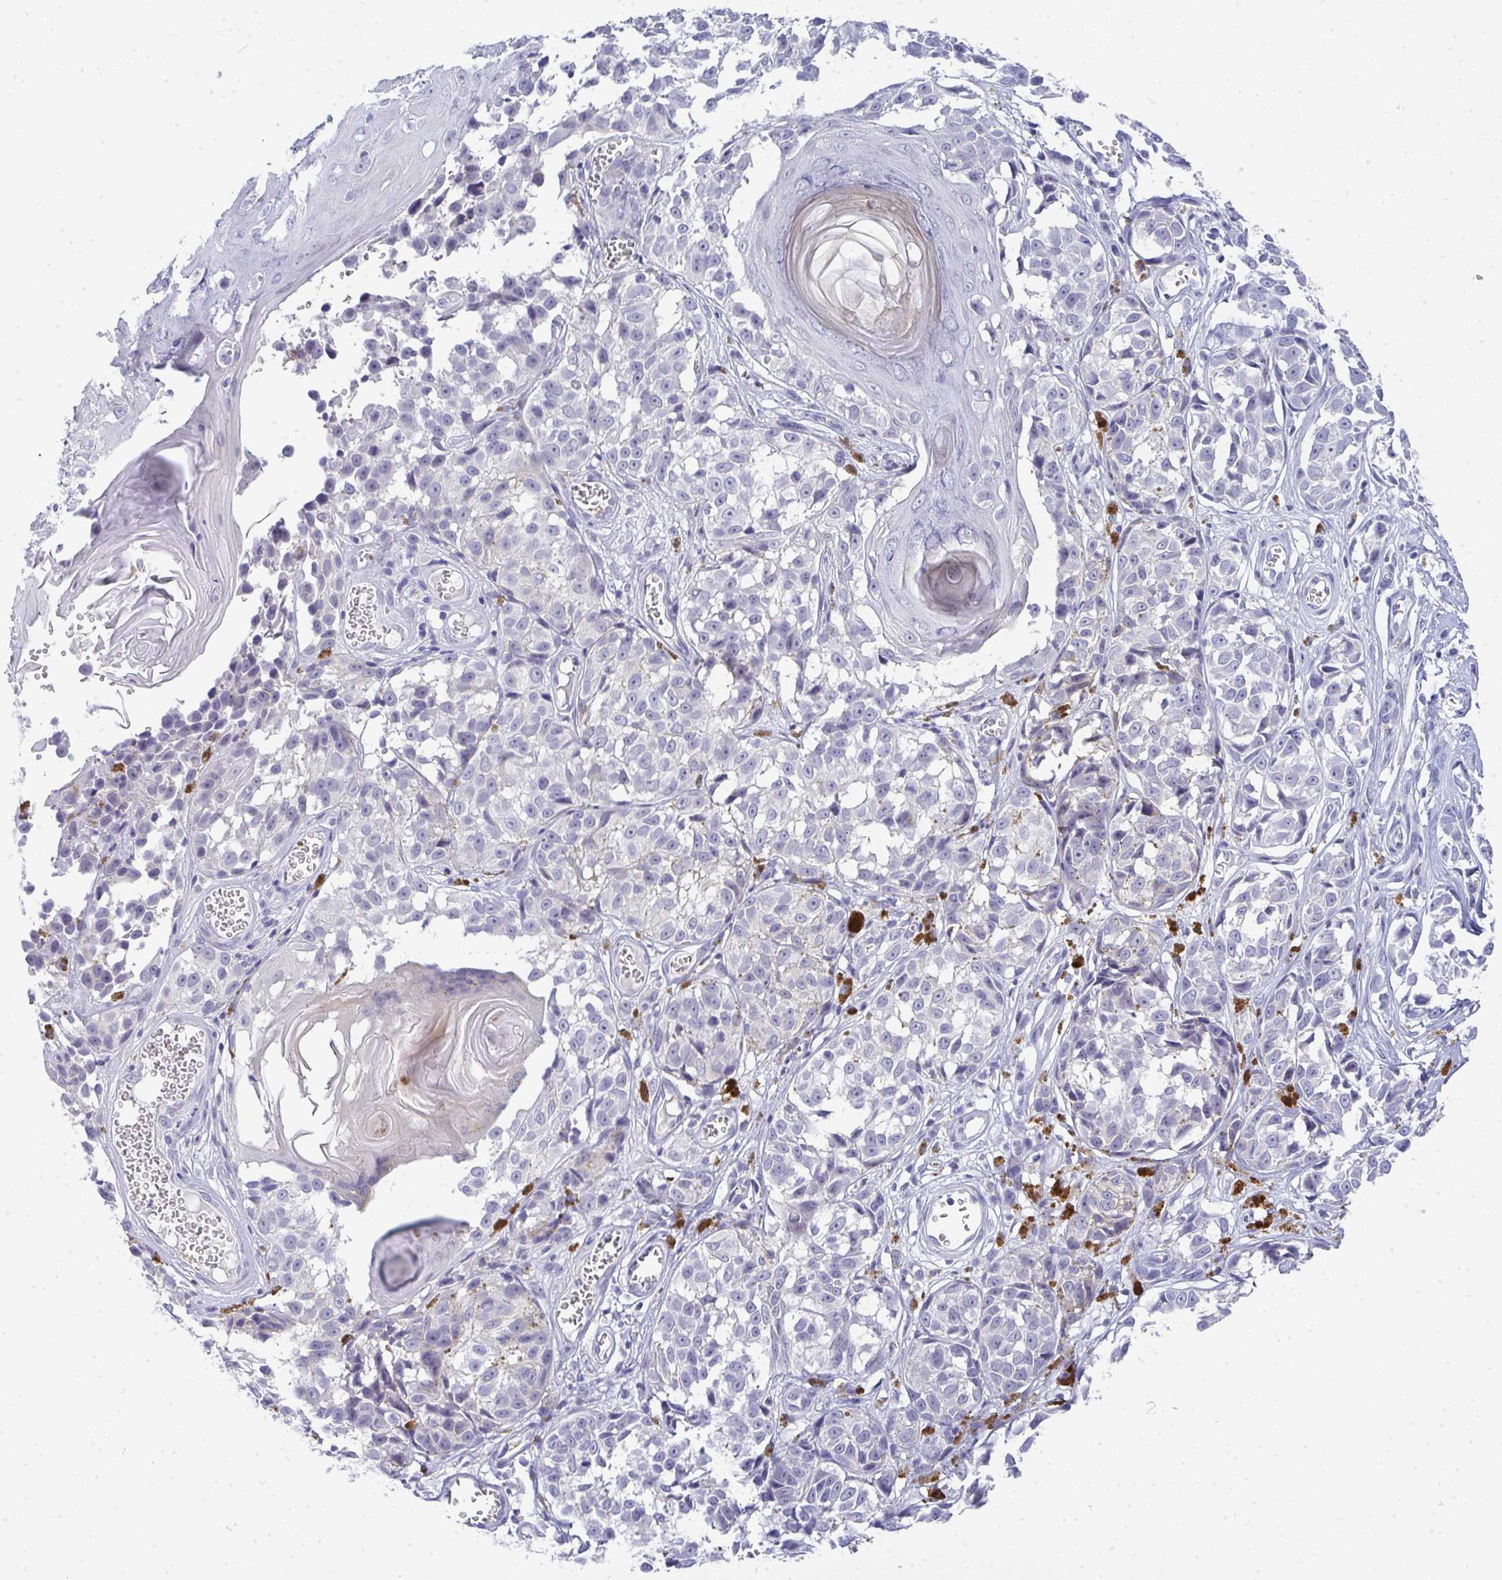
{"staining": {"intensity": "negative", "quantity": "none", "location": "none"}, "tissue": "melanoma", "cell_type": "Tumor cells", "image_type": "cancer", "snomed": [{"axis": "morphology", "description": "Malignant melanoma, NOS"}, {"axis": "topography", "description": "Skin"}], "caption": "IHC image of neoplastic tissue: malignant melanoma stained with DAB (3,3'-diaminobenzidine) demonstrates no significant protein expression in tumor cells.", "gene": "TMEM82", "patient": {"sex": "male", "age": 73}}